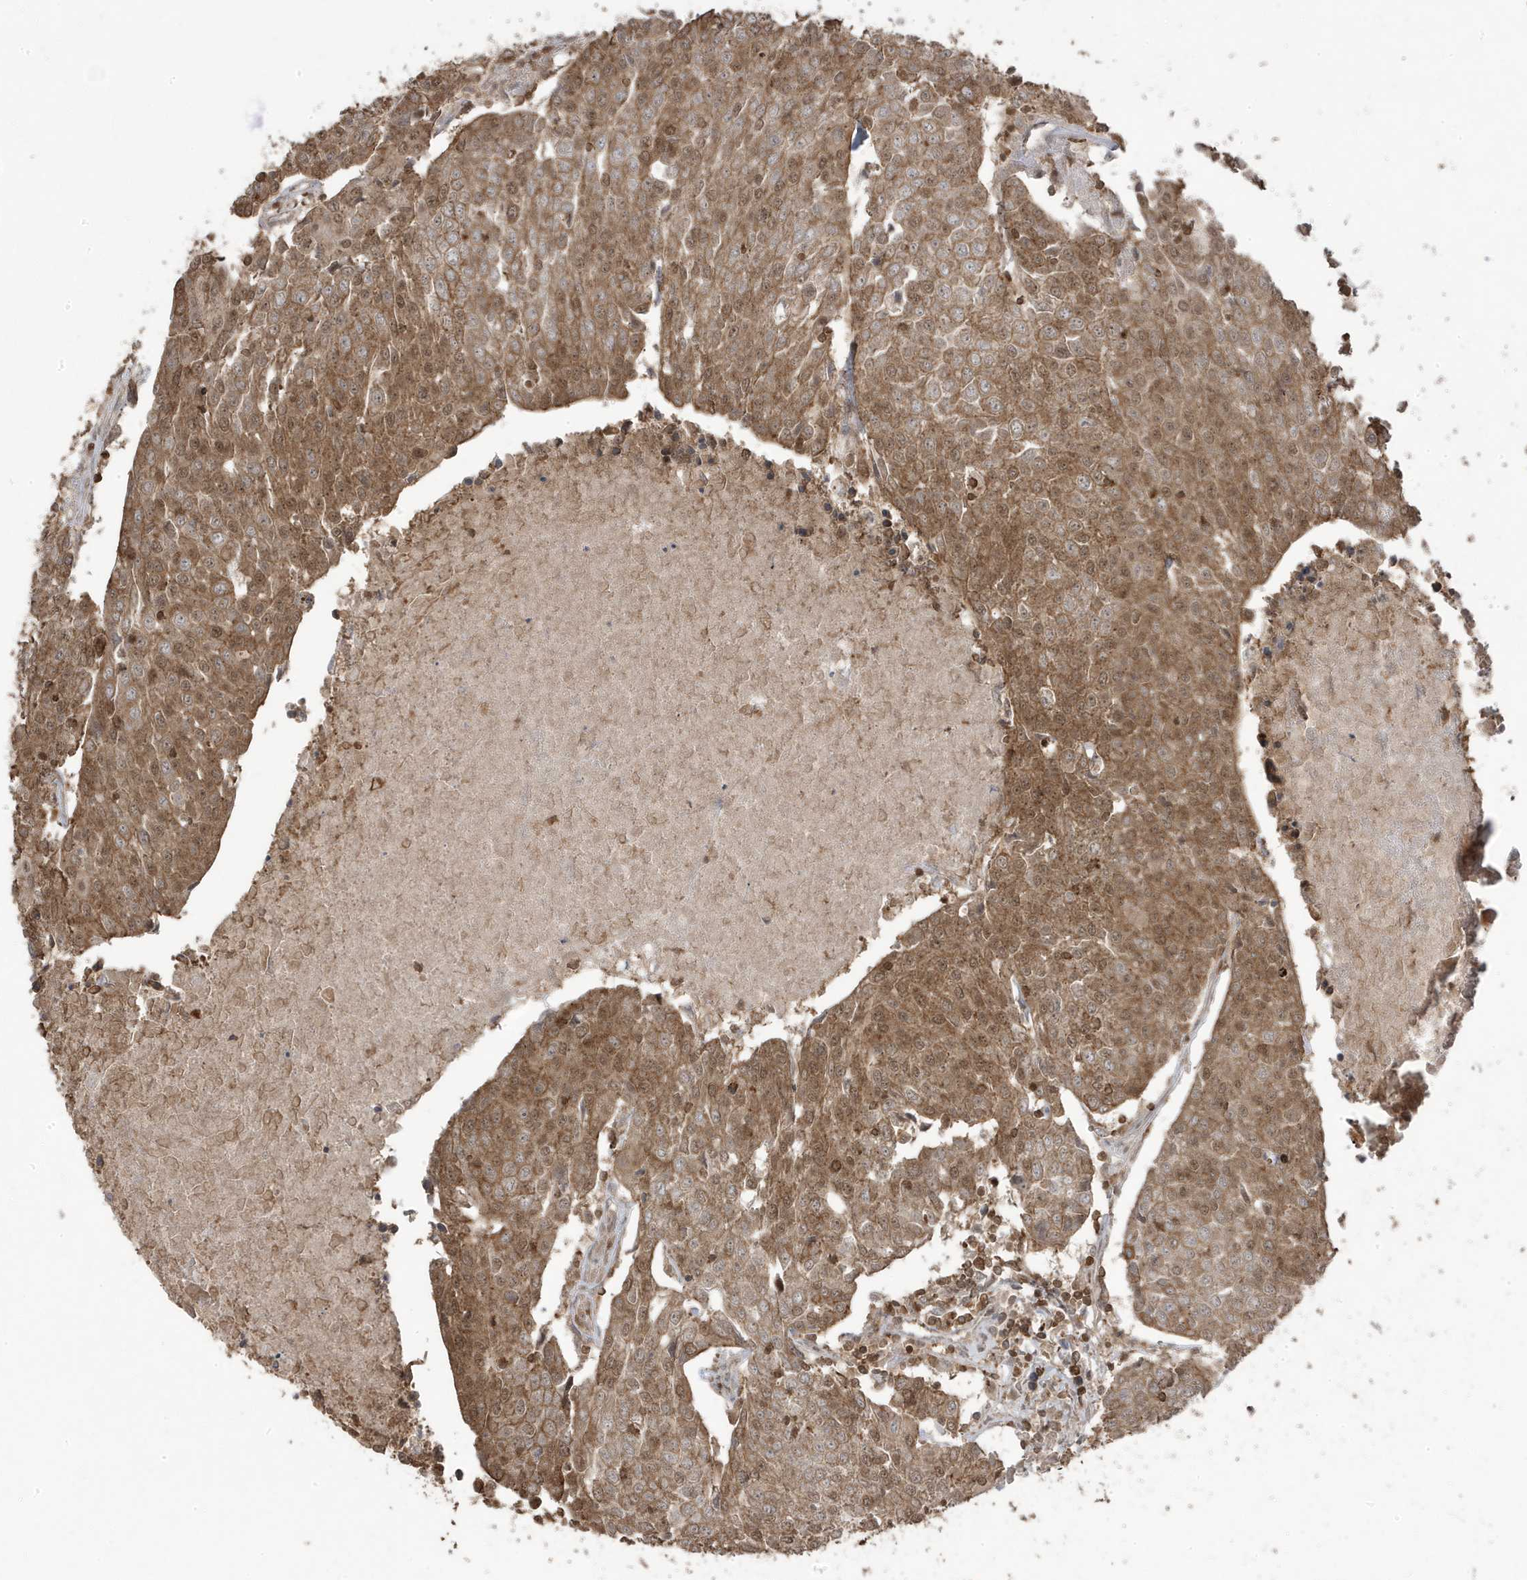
{"staining": {"intensity": "moderate", "quantity": ">75%", "location": "cytoplasmic/membranous,nuclear"}, "tissue": "urothelial cancer", "cell_type": "Tumor cells", "image_type": "cancer", "snomed": [{"axis": "morphology", "description": "Urothelial carcinoma, High grade"}, {"axis": "topography", "description": "Urinary bladder"}], "caption": "Protein analysis of urothelial cancer tissue demonstrates moderate cytoplasmic/membranous and nuclear positivity in approximately >75% of tumor cells. (DAB (3,3'-diaminobenzidine) = brown stain, brightfield microscopy at high magnification).", "gene": "ASAP1", "patient": {"sex": "female", "age": 85}}